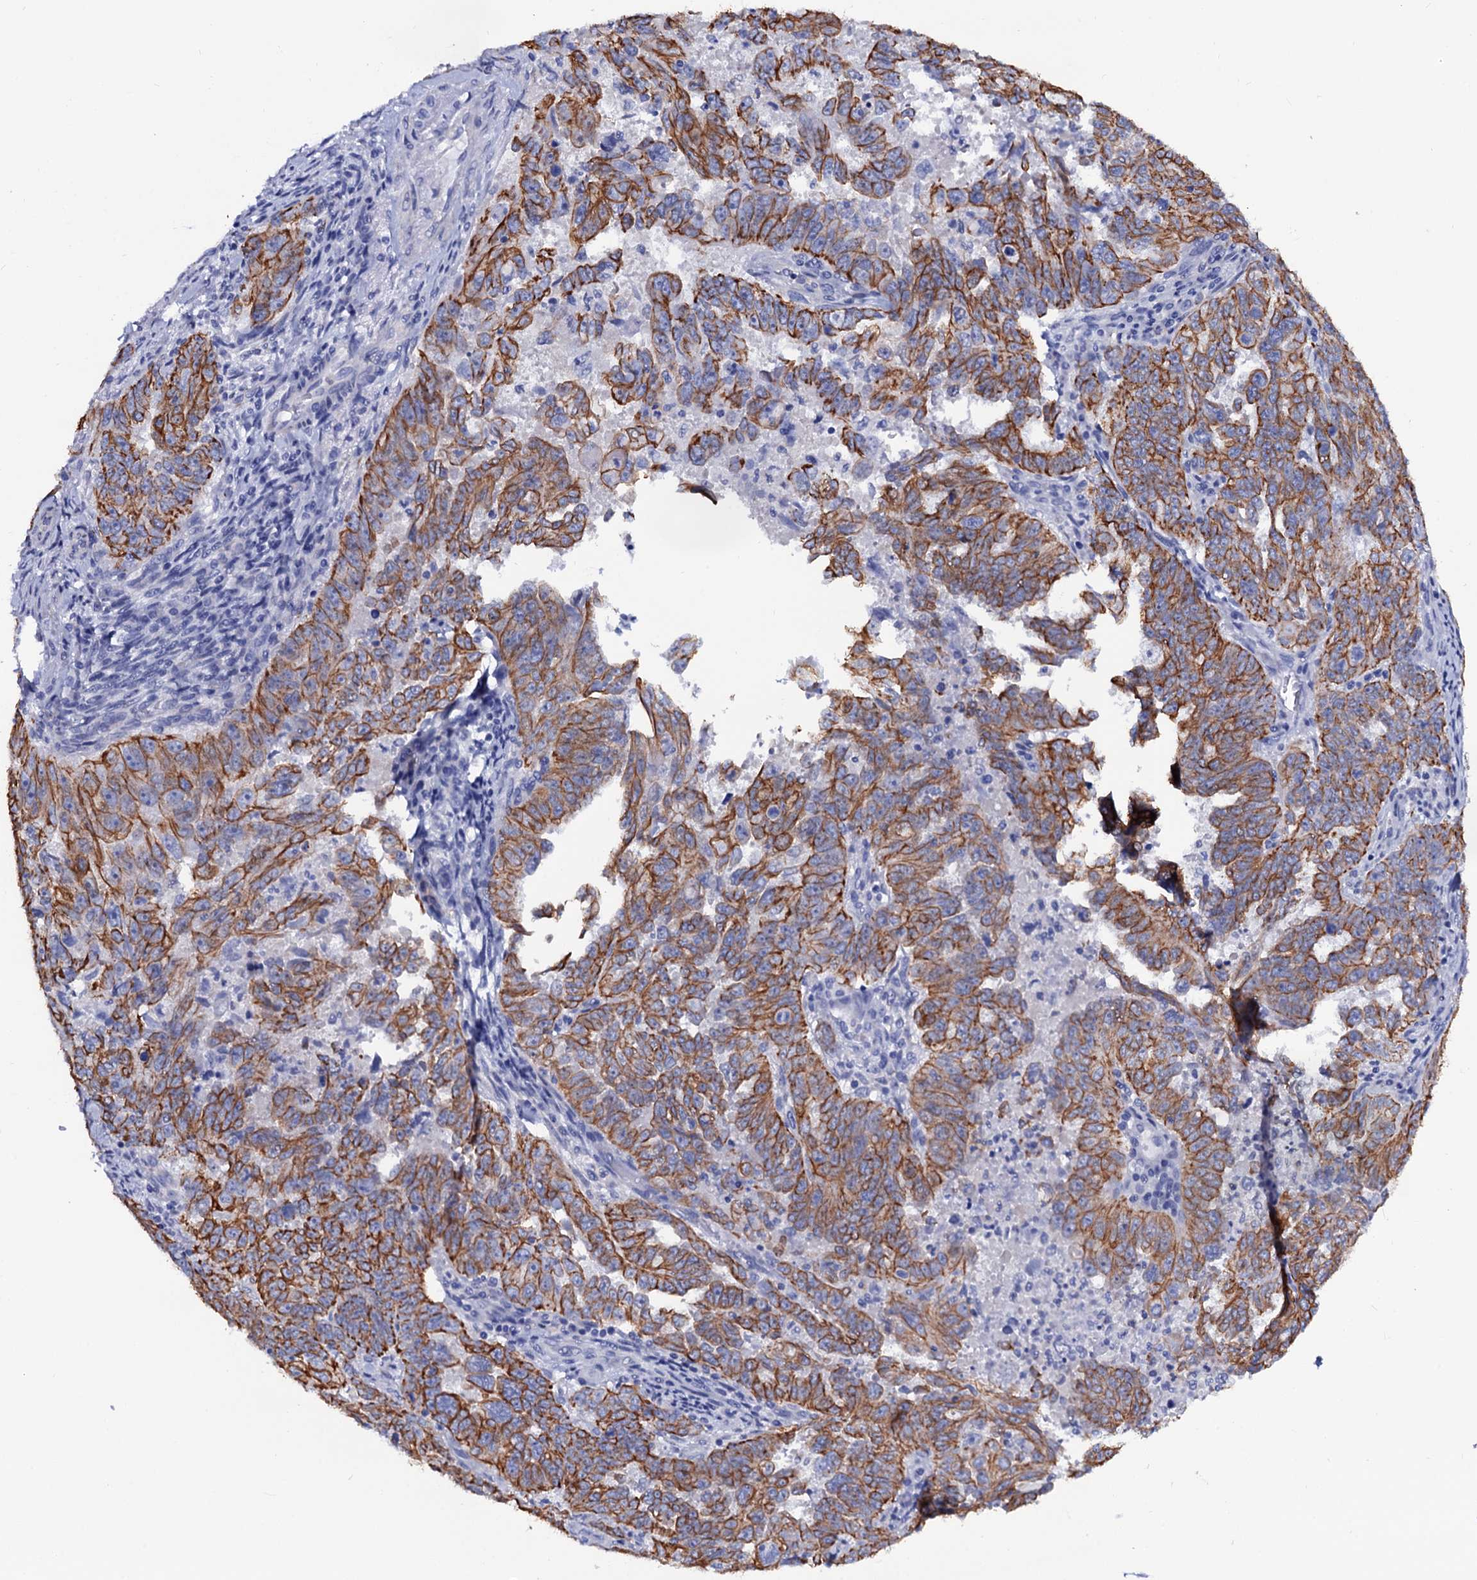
{"staining": {"intensity": "strong", "quantity": ">75%", "location": "cytoplasmic/membranous"}, "tissue": "endometrial cancer", "cell_type": "Tumor cells", "image_type": "cancer", "snomed": [{"axis": "morphology", "description": "Adenocarcinoma, NOS"}, {"axis": "topography", "description": "Endometrium"}], "caption": "The photomicrograph shows staining of adenocarcinoma (endometrial), revealing strong cytoplasmic/membranous protein expression (brown color) within tumor cells.", "gene": "RAB3IP", "patient": {"sex": "female", "age": 65}}